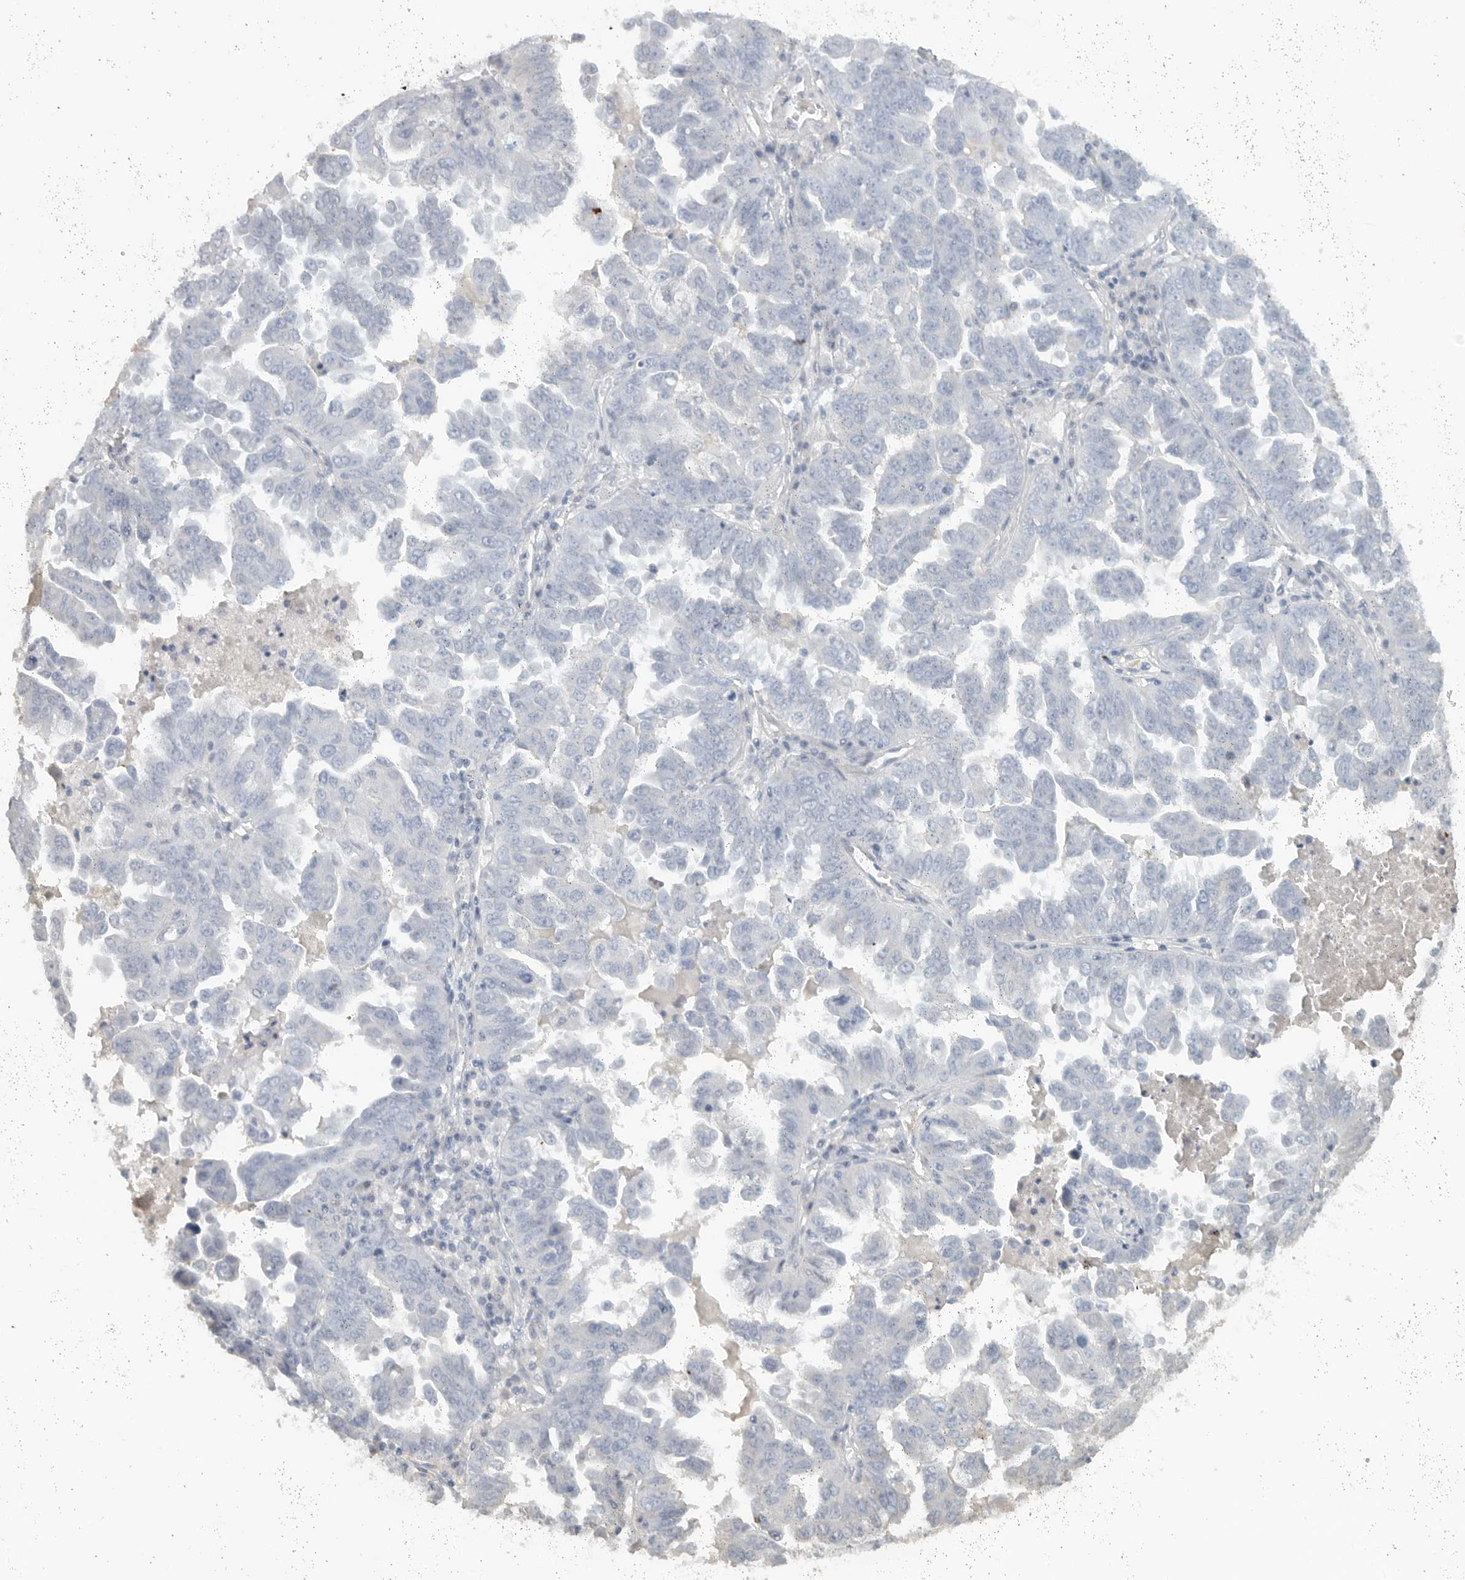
{"staining": {"intensity": "negative", "quantity": "none", "location": "none"}, "tissue": "ovarian cancer", "cell_type": "Tumor cells", "image_type": "cancer", "snomed": [{"axis": "morphology", "description": "Carcinoma, endometroid"}, {"axis": "topography", "description": "Ovary"}], "caption": "The histopathology image demonstrates no staining of tumor cells in endometroid carcinoma (ovarian).", "gene": "PAM", "patient": {"sex": "female", "age": 62}}